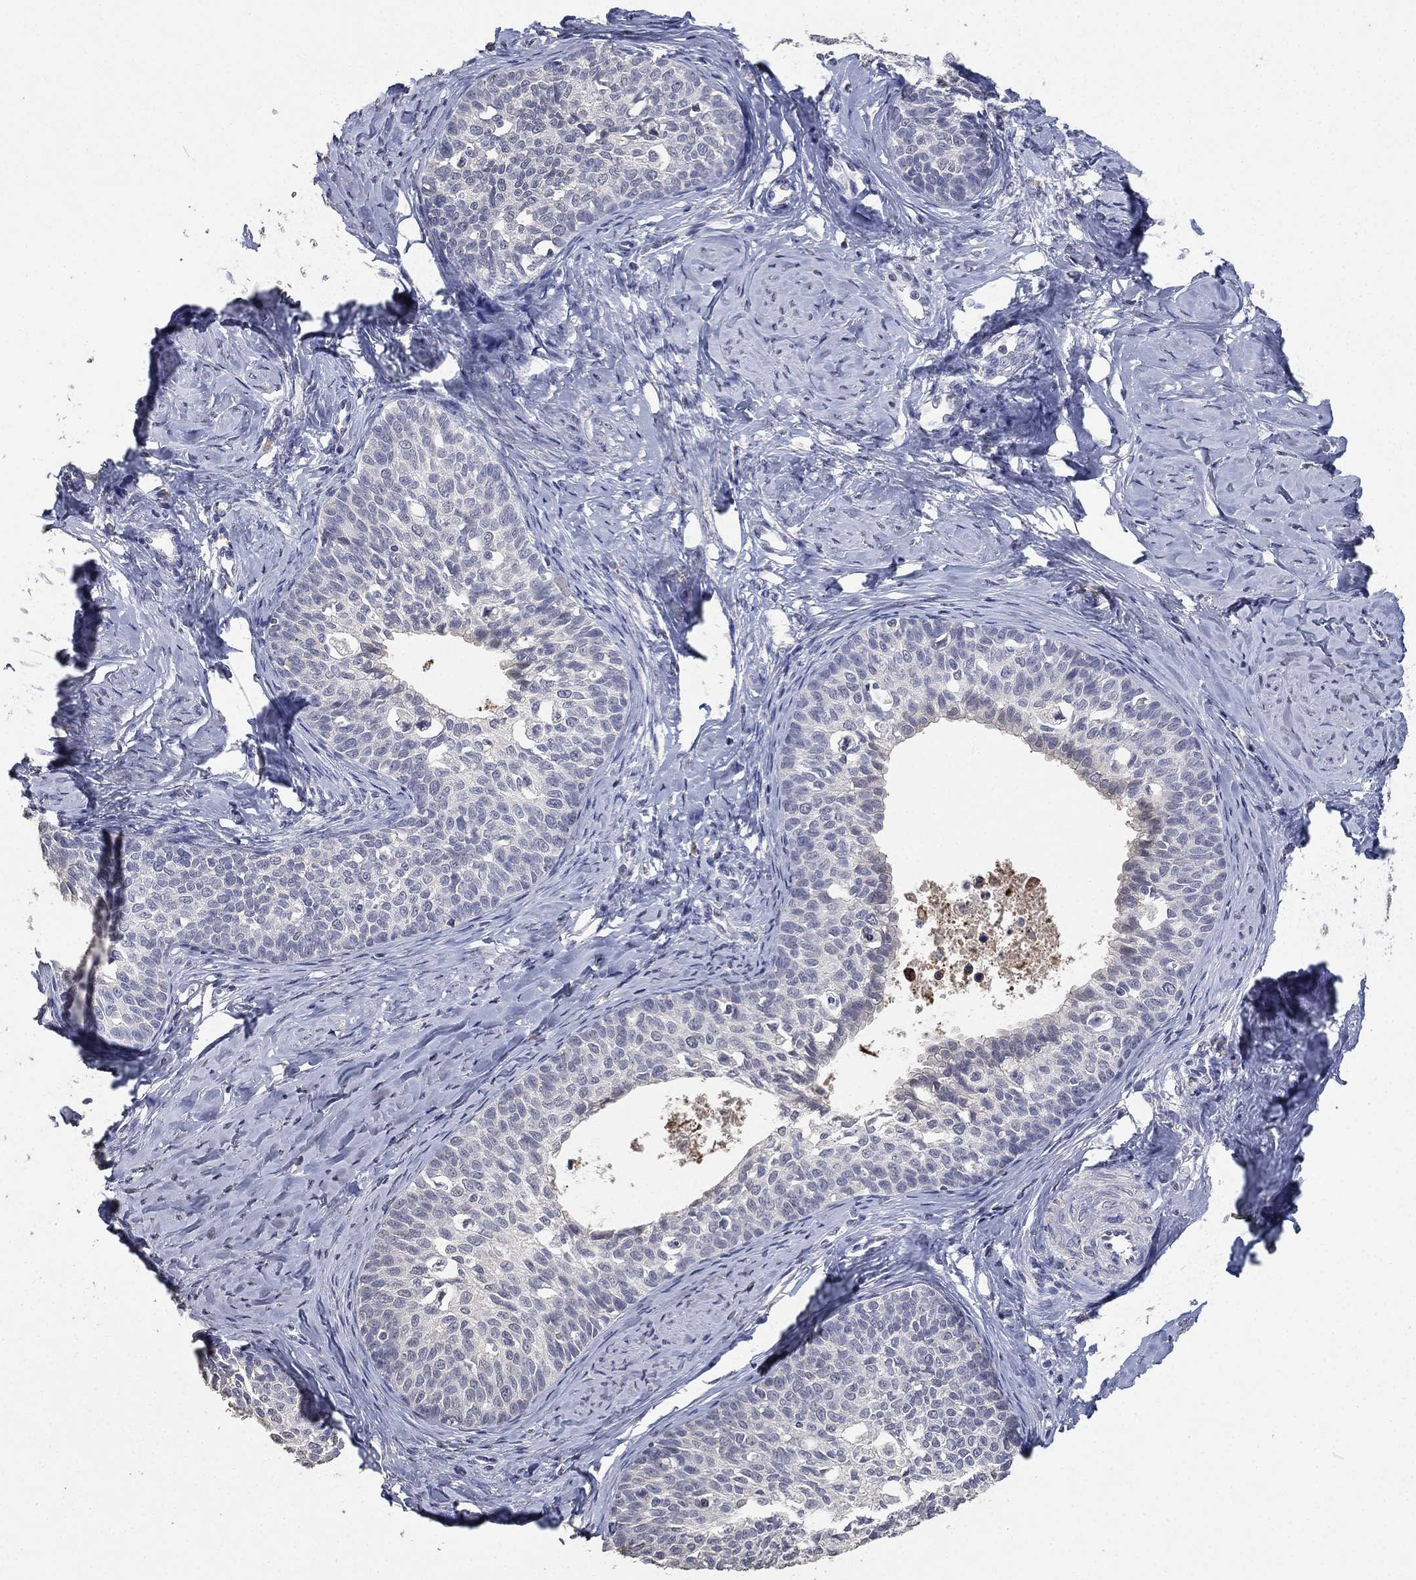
{"staining": {"intensity": "negative", "quantity": "none", "location": "none"}, "tissue": "cervical cancer", "cell_type": "Tumor cells", "image_type": "cancer", "snomed": [{"axis": "morphology", "description": "Squamous cell carcinoma, NOS"}, {"axis": "topography", "description": "Cervix"}], "caption": "This micrograph is of cervical squamous cell carcinoma stained with immunohistochemistry (IHC) to label a protein in brown with the nuclei are counter-stained blue. There is no staining in tumor cells.", "gene": "DSG1", "patient": {"sex": "female", "age": 51}}